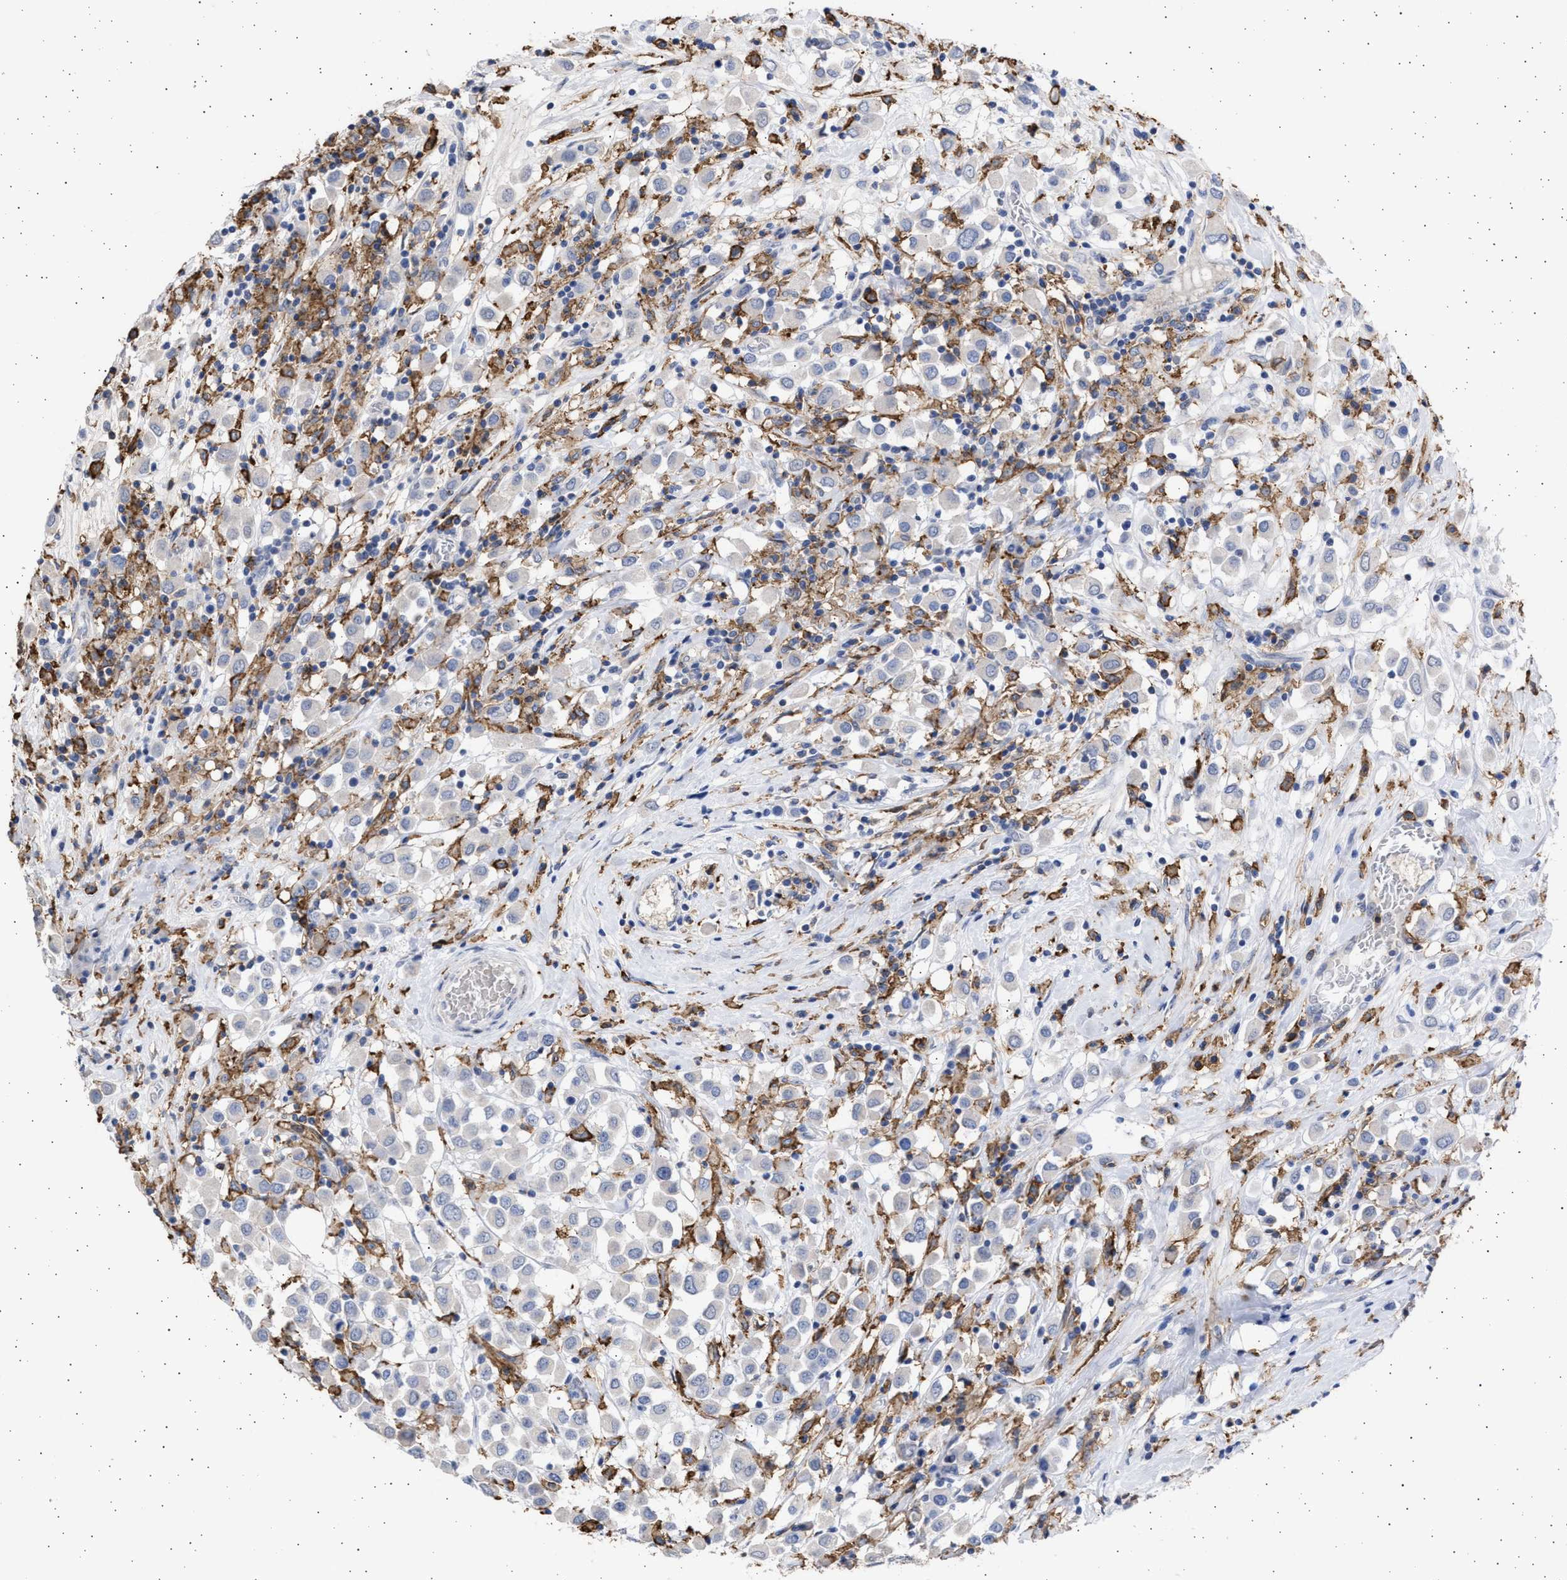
{"staining": {"intensity": "negative", "quantity": "none", "location": "none"}, "tissue": "breast cancer", "cell_type": "Tumor cells", "image_type": "cancer", "snomed": [{"axis": "morphology", "description": "Duct carcinoma"}, {"axis": "topography", "description": "Breast"}], "caption": "The image exhibits no significant staining in tumor cells of breast cancer (intraductal carcinoma).", "gene": "FCER1A", "patient": {"sex": "female", "age": 61}}